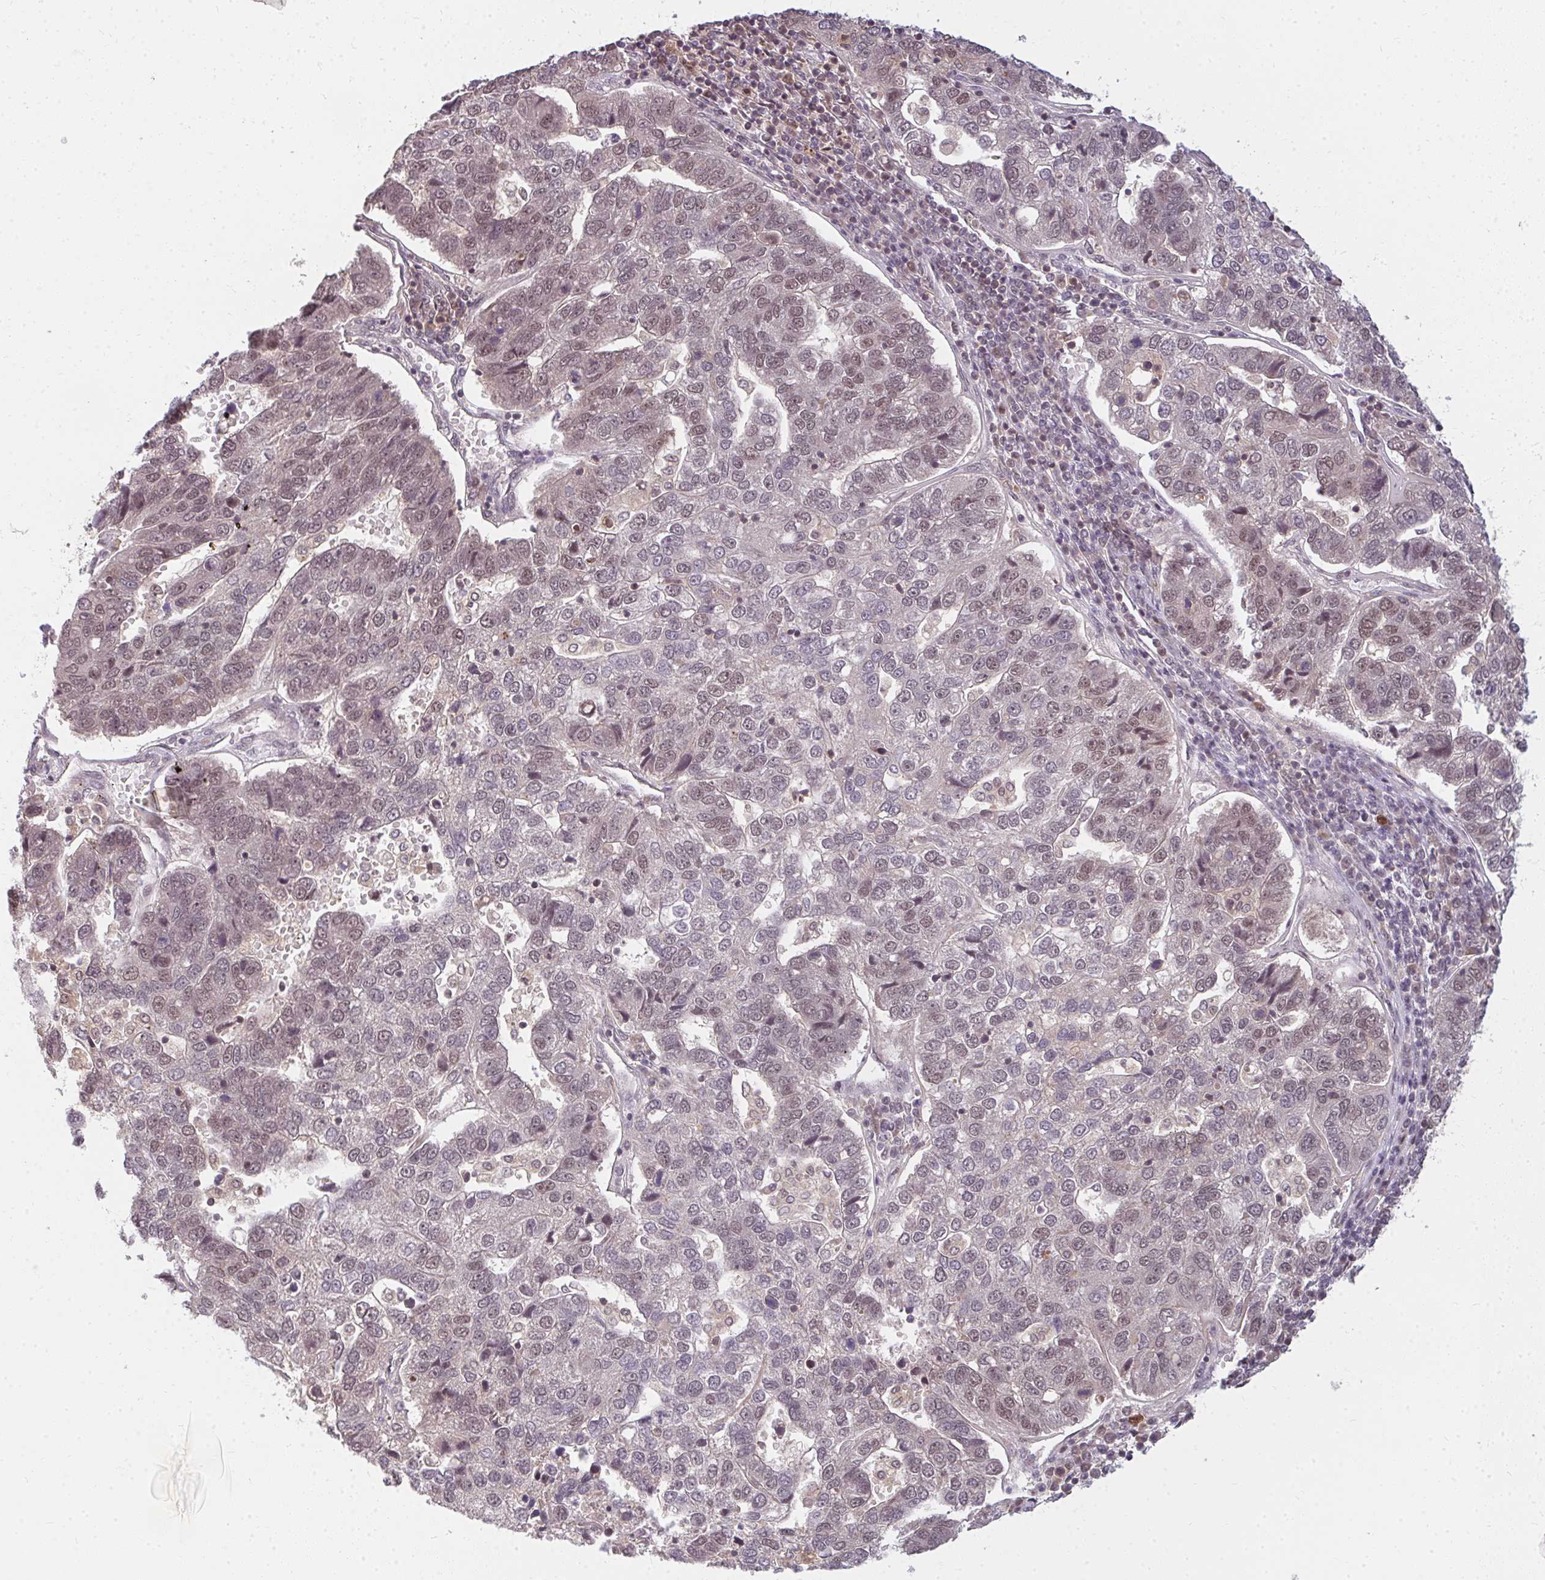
{"staining": {"intensity": "weak", "quantity": "25%-75%", "location": "nuclear"}, "tissue": "pancreatic cancer", "cell_type": "Tumor cells", "image_type": "cancer", "snomed": [{"axis": "morphology", "description": "Adenocarcinoma, NOS"}, {"axis": "topography", "description": "Pancreas"}], "caption": "High-magnification brightfield microscopy of pancreatic cancer (adenocarcinoma) stained with DAB (3,3'-diaminobenzidine) (brown) and counterstained with hematoxylin (blue). tumor cells exhibit weak nuclear staining is appreciated in approximately25%-75% of cells.", "gene": "GTF3C6", "patient": {"sex": "female", "age": 61}}